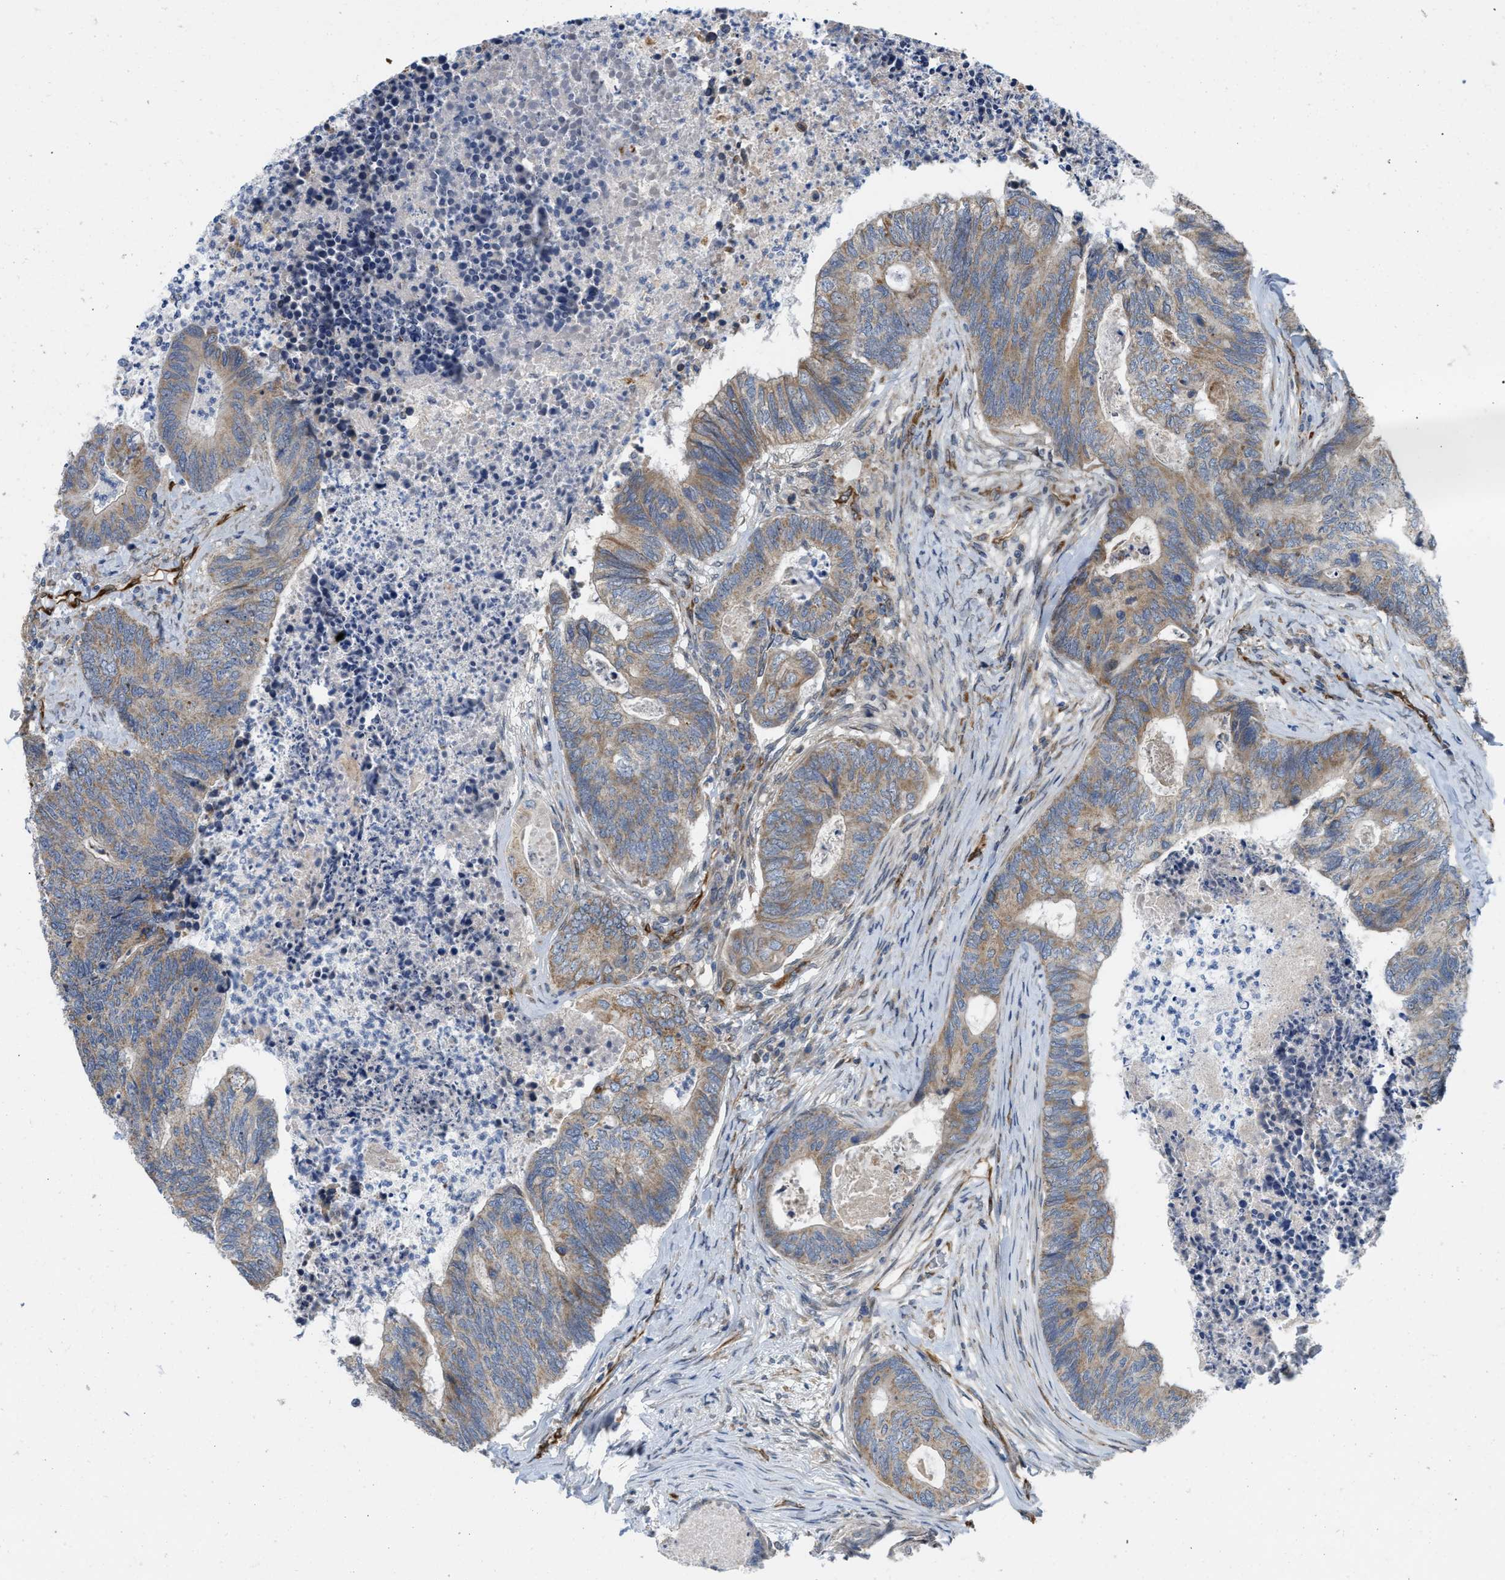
{"staining": {"intensity": "moderate", "quantity": "25%-75%", "location": "cytoplasmic/membranous"}, "tissue": "colorectal cancer", "cell_type": "Tumor cells", "image_type": "cancer", "snomed": [{"axis": "morphology", "description": "Adenocarcinoma, NOS"}, {"axis": "topography", "description": "Colon"}], "caption": "Immunohistochemistry (IHC) image of neoplastic tissue: colorectal cancer (adenocarcinoma) stained using immunohistochemistry (IHC) exhibits medium levels of moderate protein expression localized specifically in the cytoplasmic/membranous of tumor cells, appearing as a cytoplasmic/membranous brown color.", "gene": "EOGT", "patient": {"sex": "female", "age": 67}}